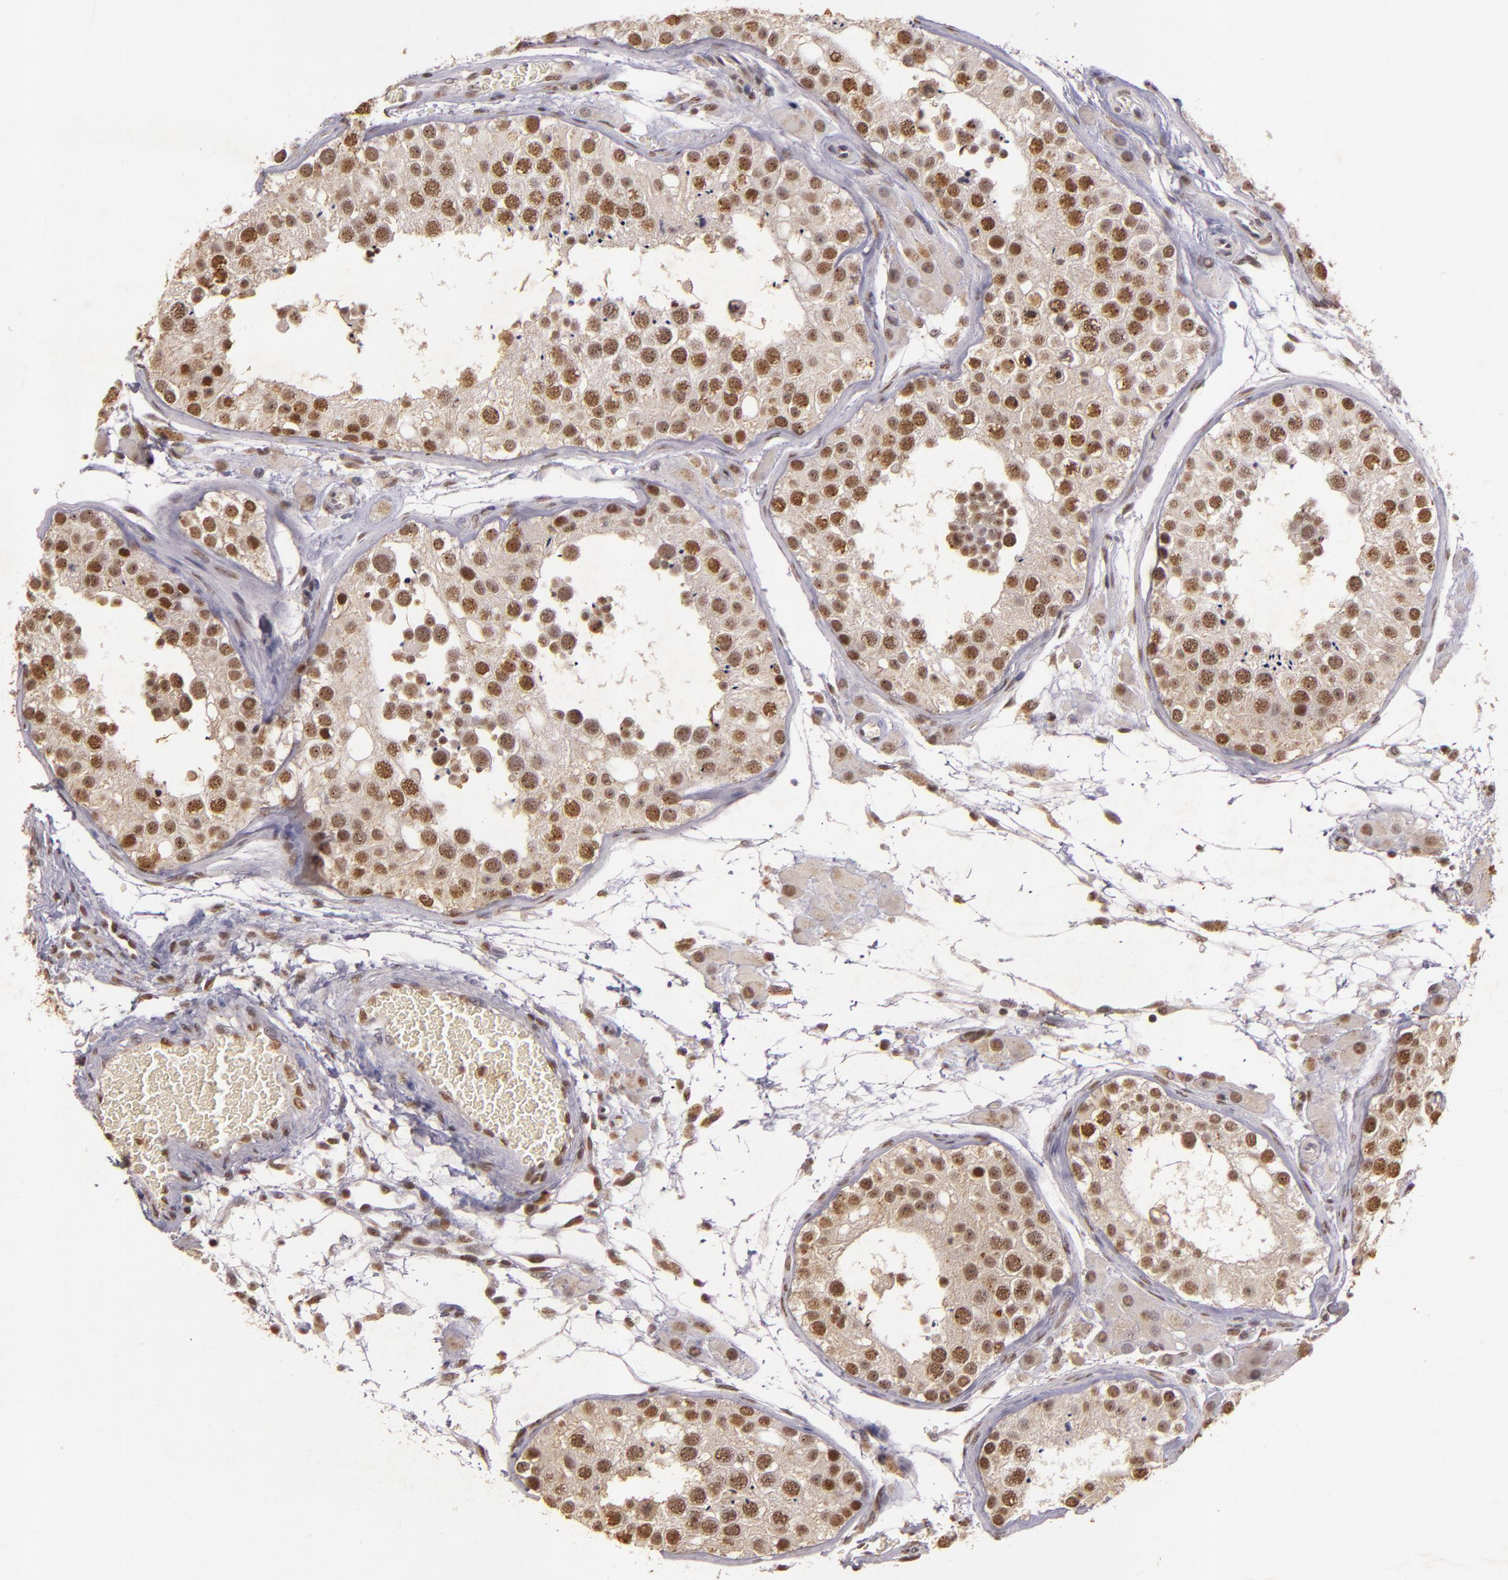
{"staining": {"intensity": "moderate", "quantity": ">75%", "location": "nuclear"}, "tissue": "testis", "cell_type": "Cells in seminiferous ducts", "image_type": "normal", "snomed": [{"axis": "morphology", "description": "Normal tissue, NOS"}, {"axis": "topography", "description": "Testis"}], "caption": "High-power microscopy captured an immunohistochemistry (IHC) photomicrograph of normal testis, revealing moderate nuclear staining in approximately >75% of cells in seminiferous ducts.", "gene": "CBX3", "patient": {"sex": "male", "age": 26}}